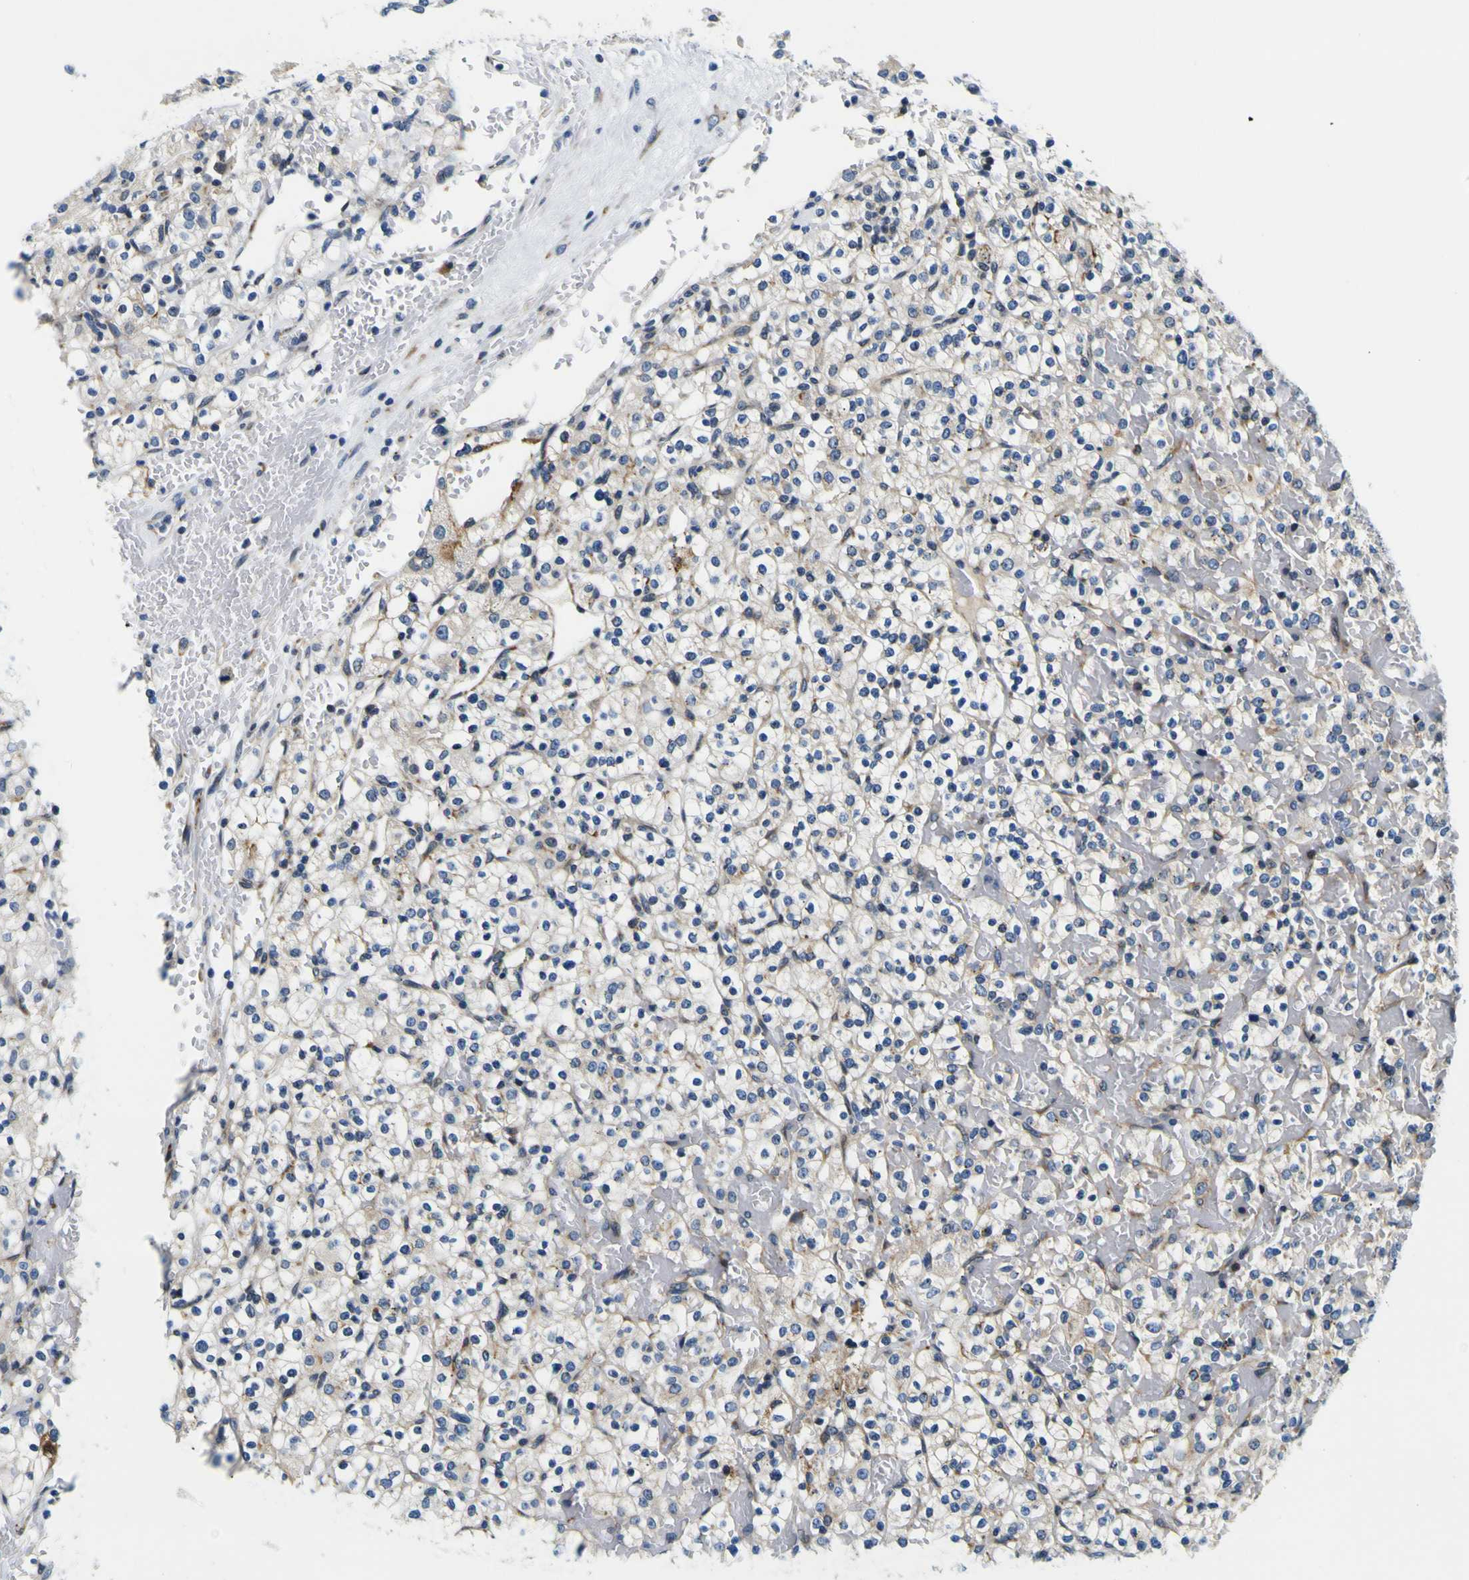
{"staining": {"intensity": "negative", "quantity": "none", "location": "none"}, "tissue": "renal cancer", "cell_type": "Tumor cells", "image_type": "cancer", "snomed": [{"axis": "morphology", "description": "Normal tissue, NOS"}, {"axis": "morphology", "description": "Adenocarcinoma, NOS"}, {"axis": "topography", "description": "Kidney"}], "caption": "This micrograph is of renal adenocarcinoma stained with immunohistochemistry to label a protein in brown with the nuclei are counter-stained blue. There is no staining in tumor cells. (DAB immunohistochemistry (IHC), high magnification).", "gene": "NLRP3", "patient": {"sex": "female", "age": 72}}